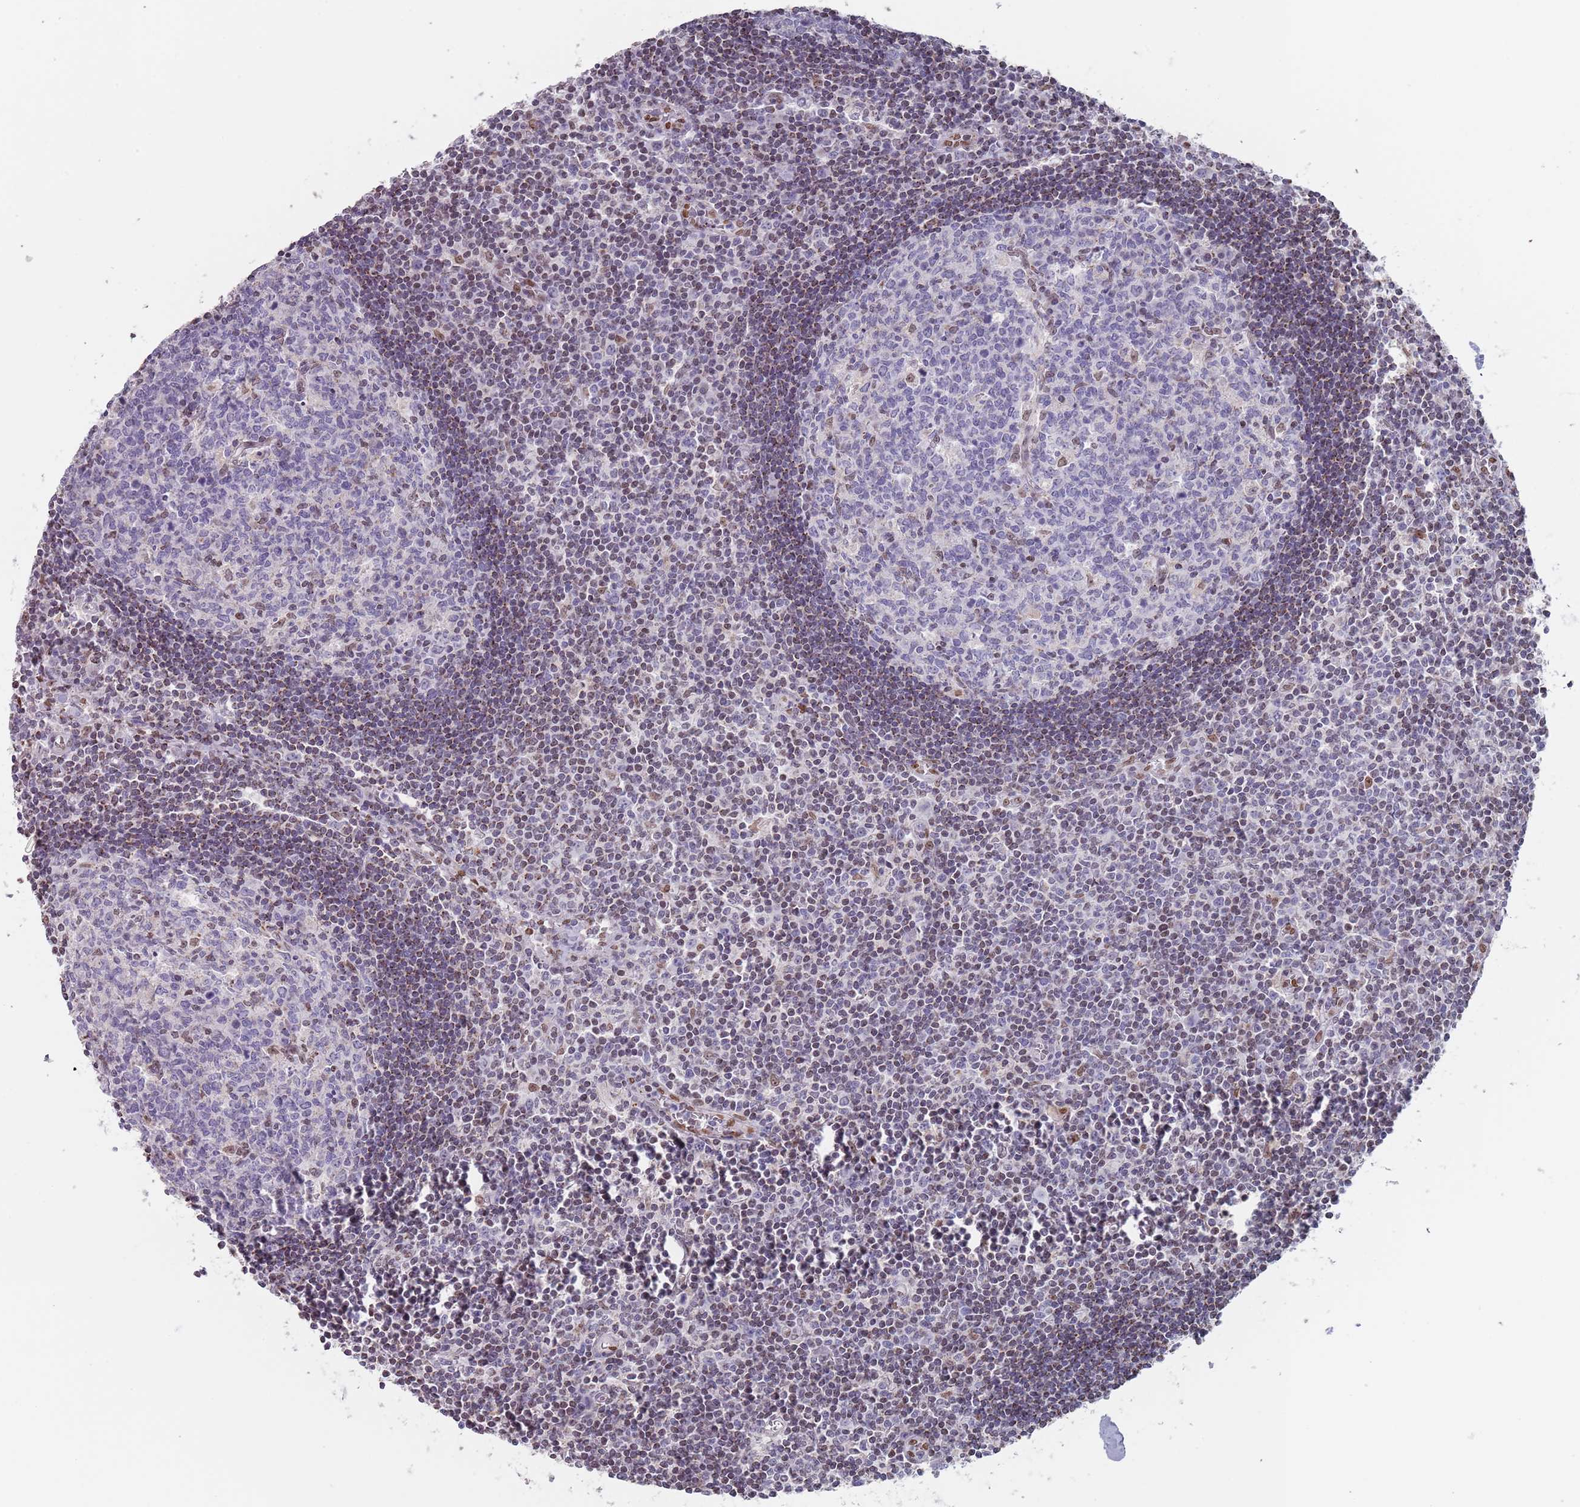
{"staining": {"intensity": "weak", "quantity": "<25%", "location": "nuclear"}, "tissue": "lymph node", "cell_type": "Germinal center cells", "image_type": "normal", "snomed": [{"axis": "morphology", "description": "Normal tissue, NOS"}, {"axis": "topography", "description": "Lymph node"}], "caption": "High power microscopy histopathology image of an immunohistochemistry (IHC) photomicrograph of unremarkable lymph node, revealing no significant positivity in germinal center cells.", "gene": "MFSD12", "patient": {"sex": "female", "age": 55}}